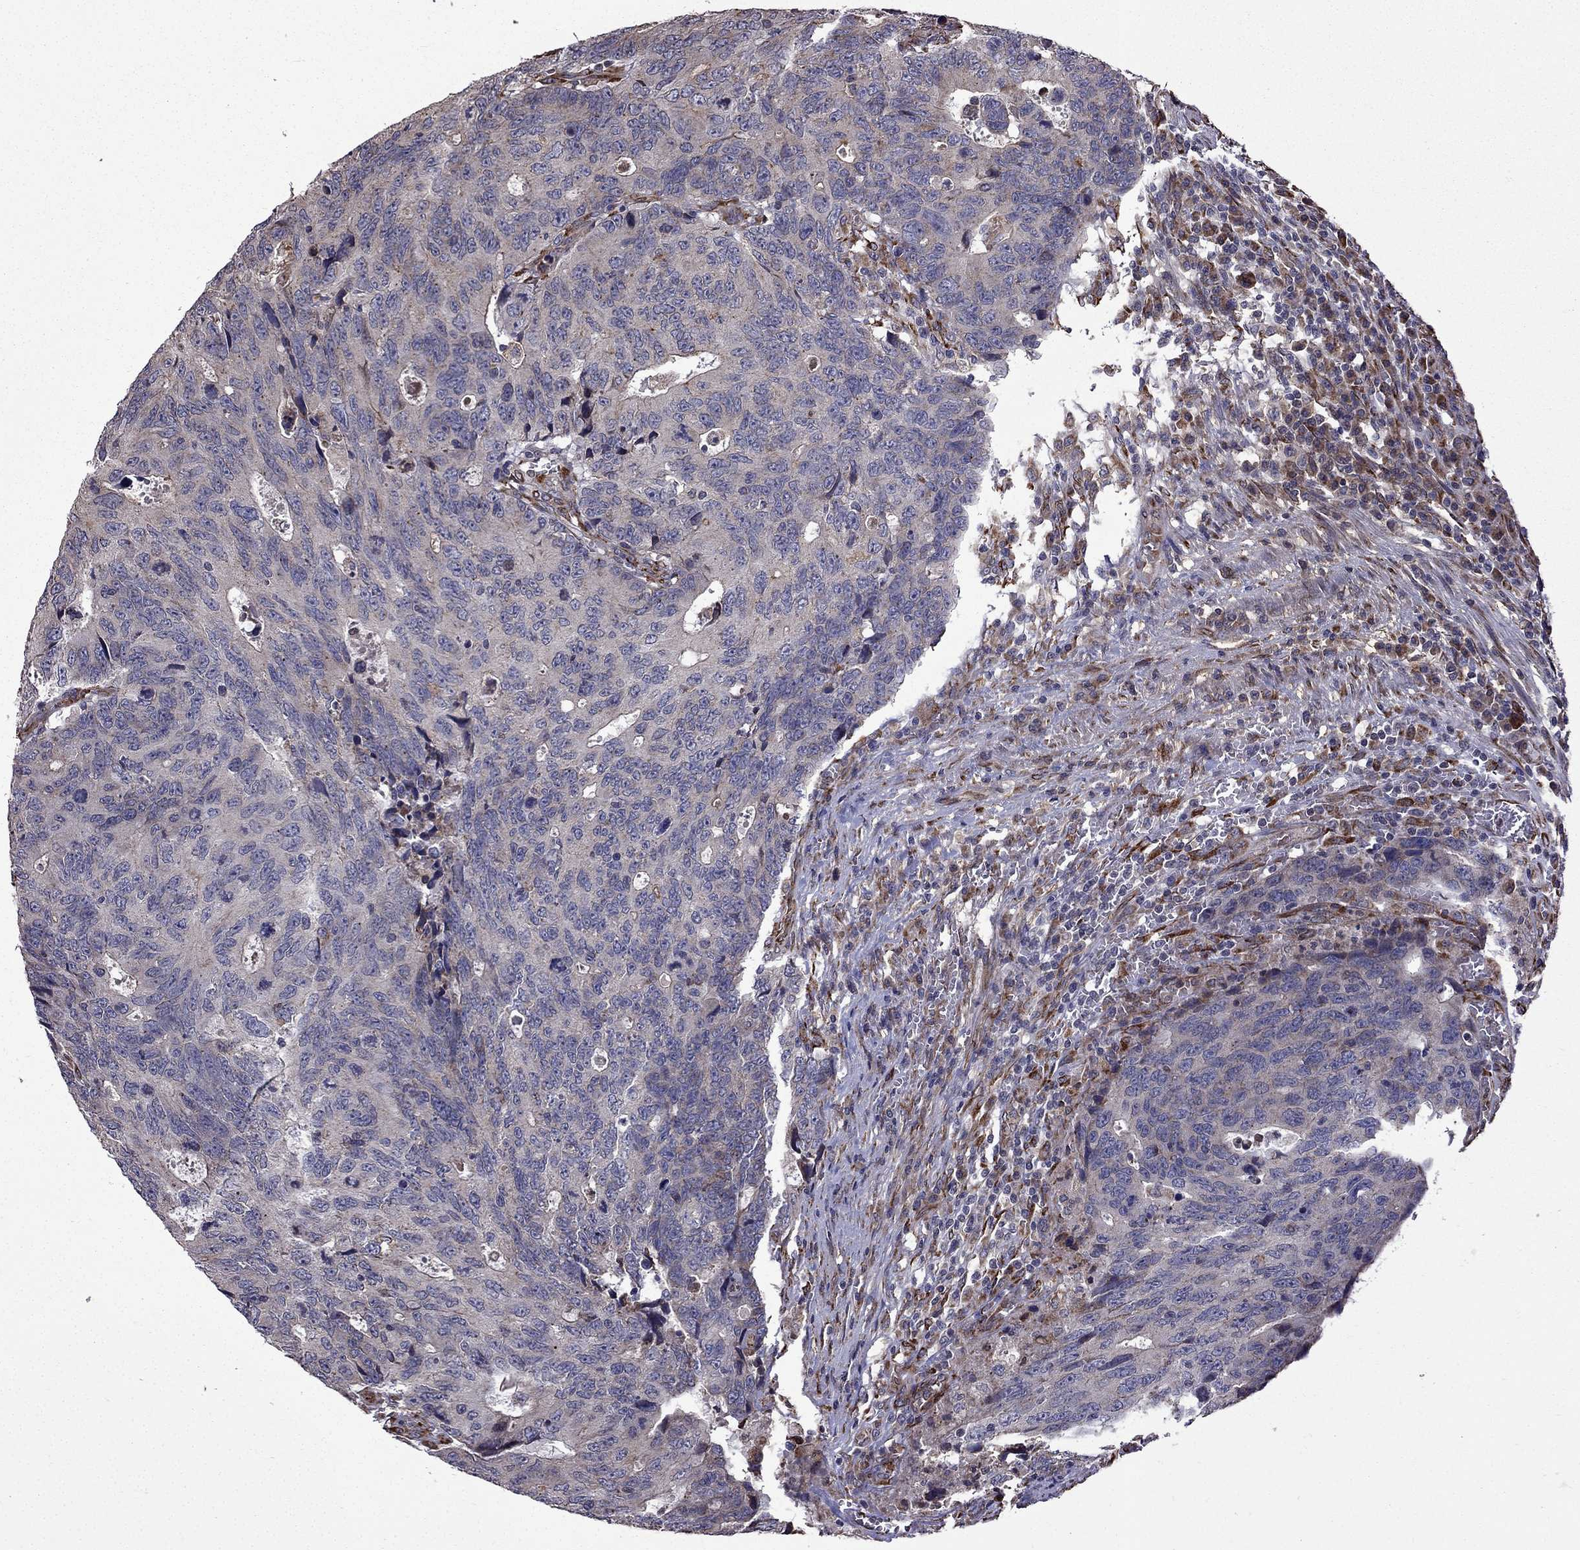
{"staining": {"intensity": "weak", "quantity": "<25%", "location": "cytoplasmic/membranous"}, "tissue": "colorectal cancer", "cell_type": "Tumor cells", "image_type": "cancer", "snomed": [{"axis": "morphology", "description": "Adenocarcinoma, NOS"}, {"axis": "topography", "description": "Colon"}], "caption": "Tumor cells show no significant expression in colorectal cancer (adenocarcinoma). (Stains: DAB (3,3'-diaminobenzidine) IHC with hematoxylin counter stain, Microscopy: brightfield microscopy at high magnification).", "gene": "IKBIP", "patient": {"sex": "female", "age": 77}}